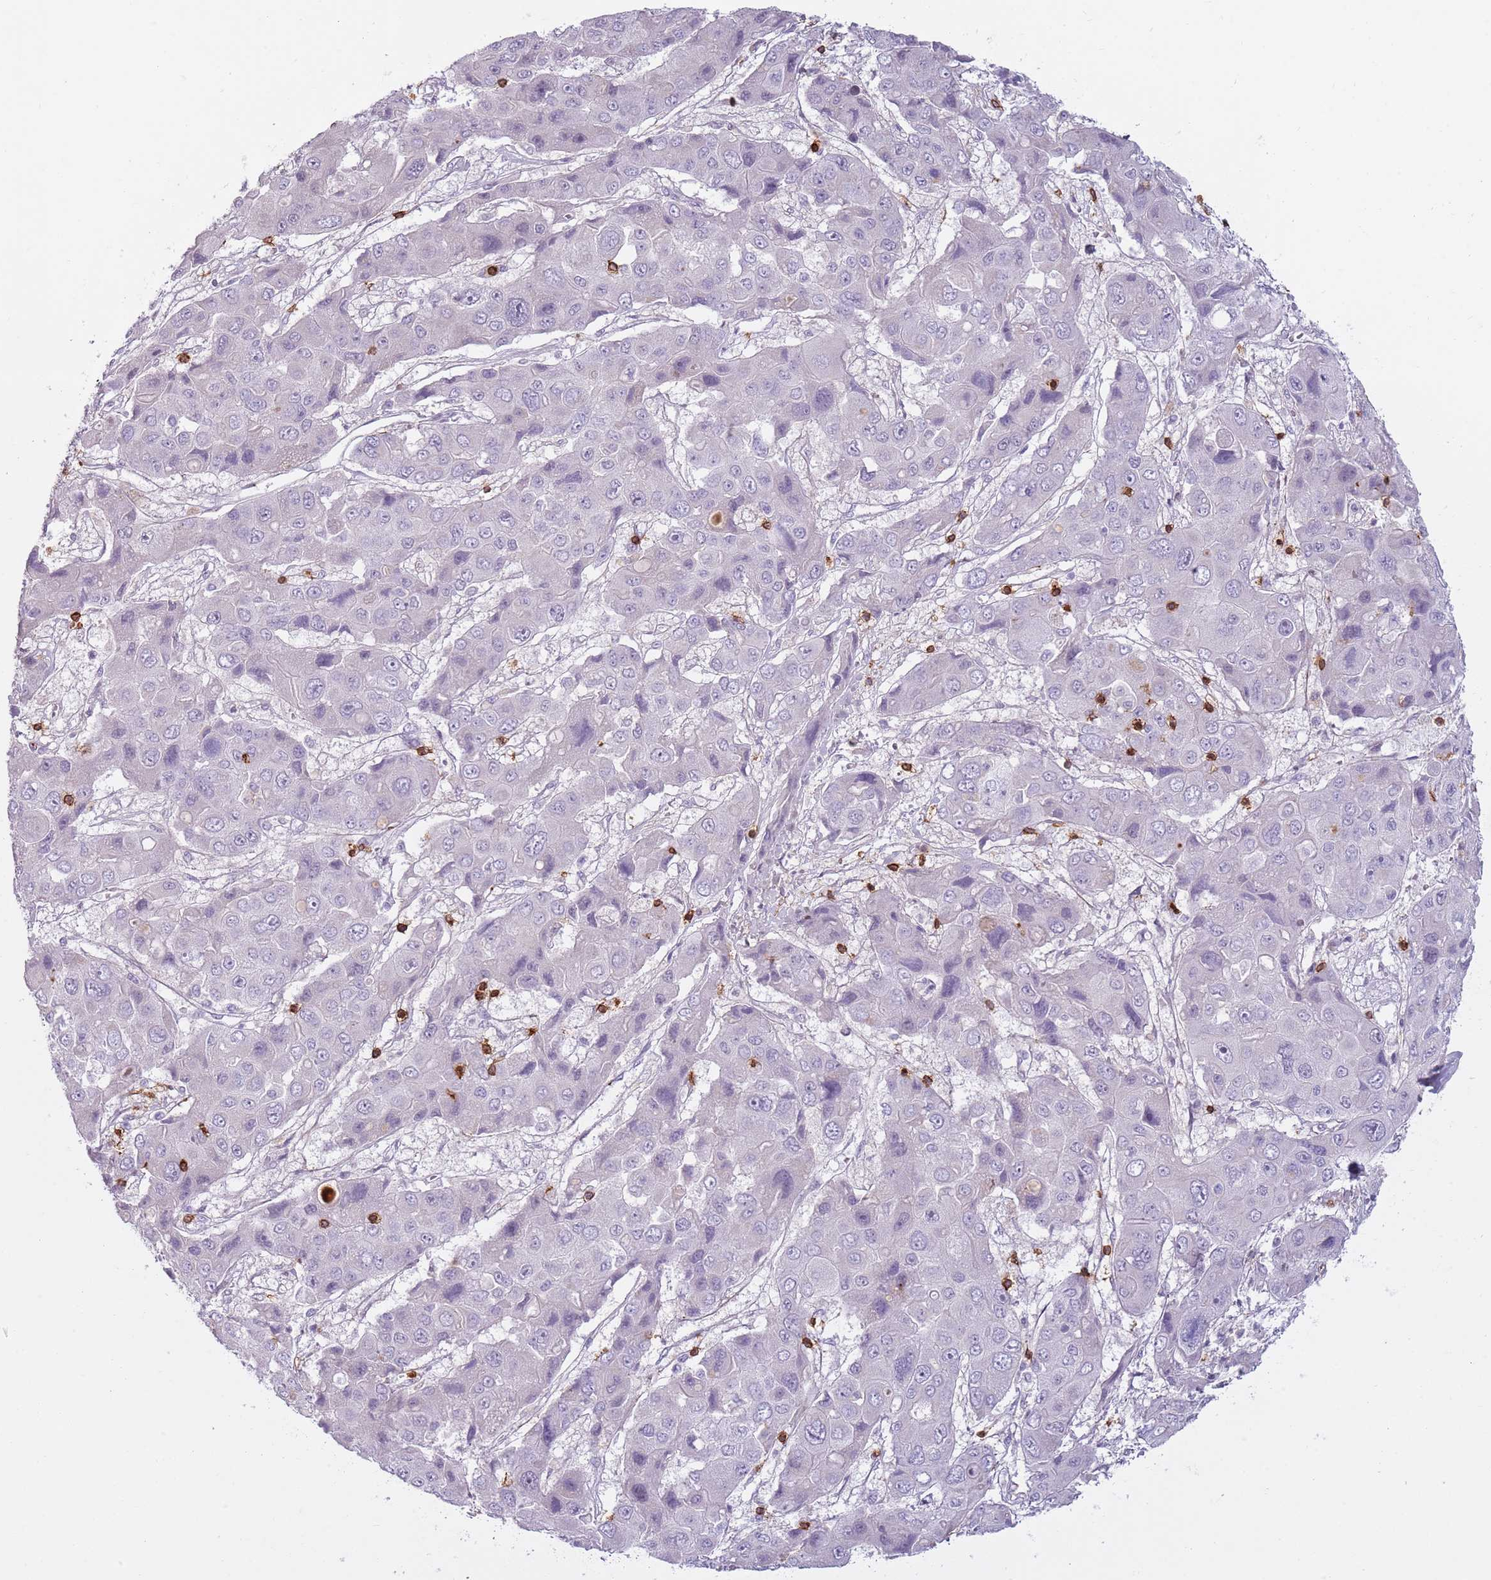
{"staining": {"intensity": "negative", "quantity": "none", "location": "none"}, "tissue": "liver cancer", "cell_type": "Tumor cells", "image_type": "cancer", "snomed": [{"axis": "morphology", "description": "Cholangiocarcinoma"}, {"axis": "topography", "description": "Liver"}], "caption": "Immunohistochemistry (IHC) image of human liver cancer (cholangiocarcinoma) stained for a protein (brown), which shows no staining in tumor cells.", "gene": "ZNF583", "patient": {"sex": "male", "age": 67}}